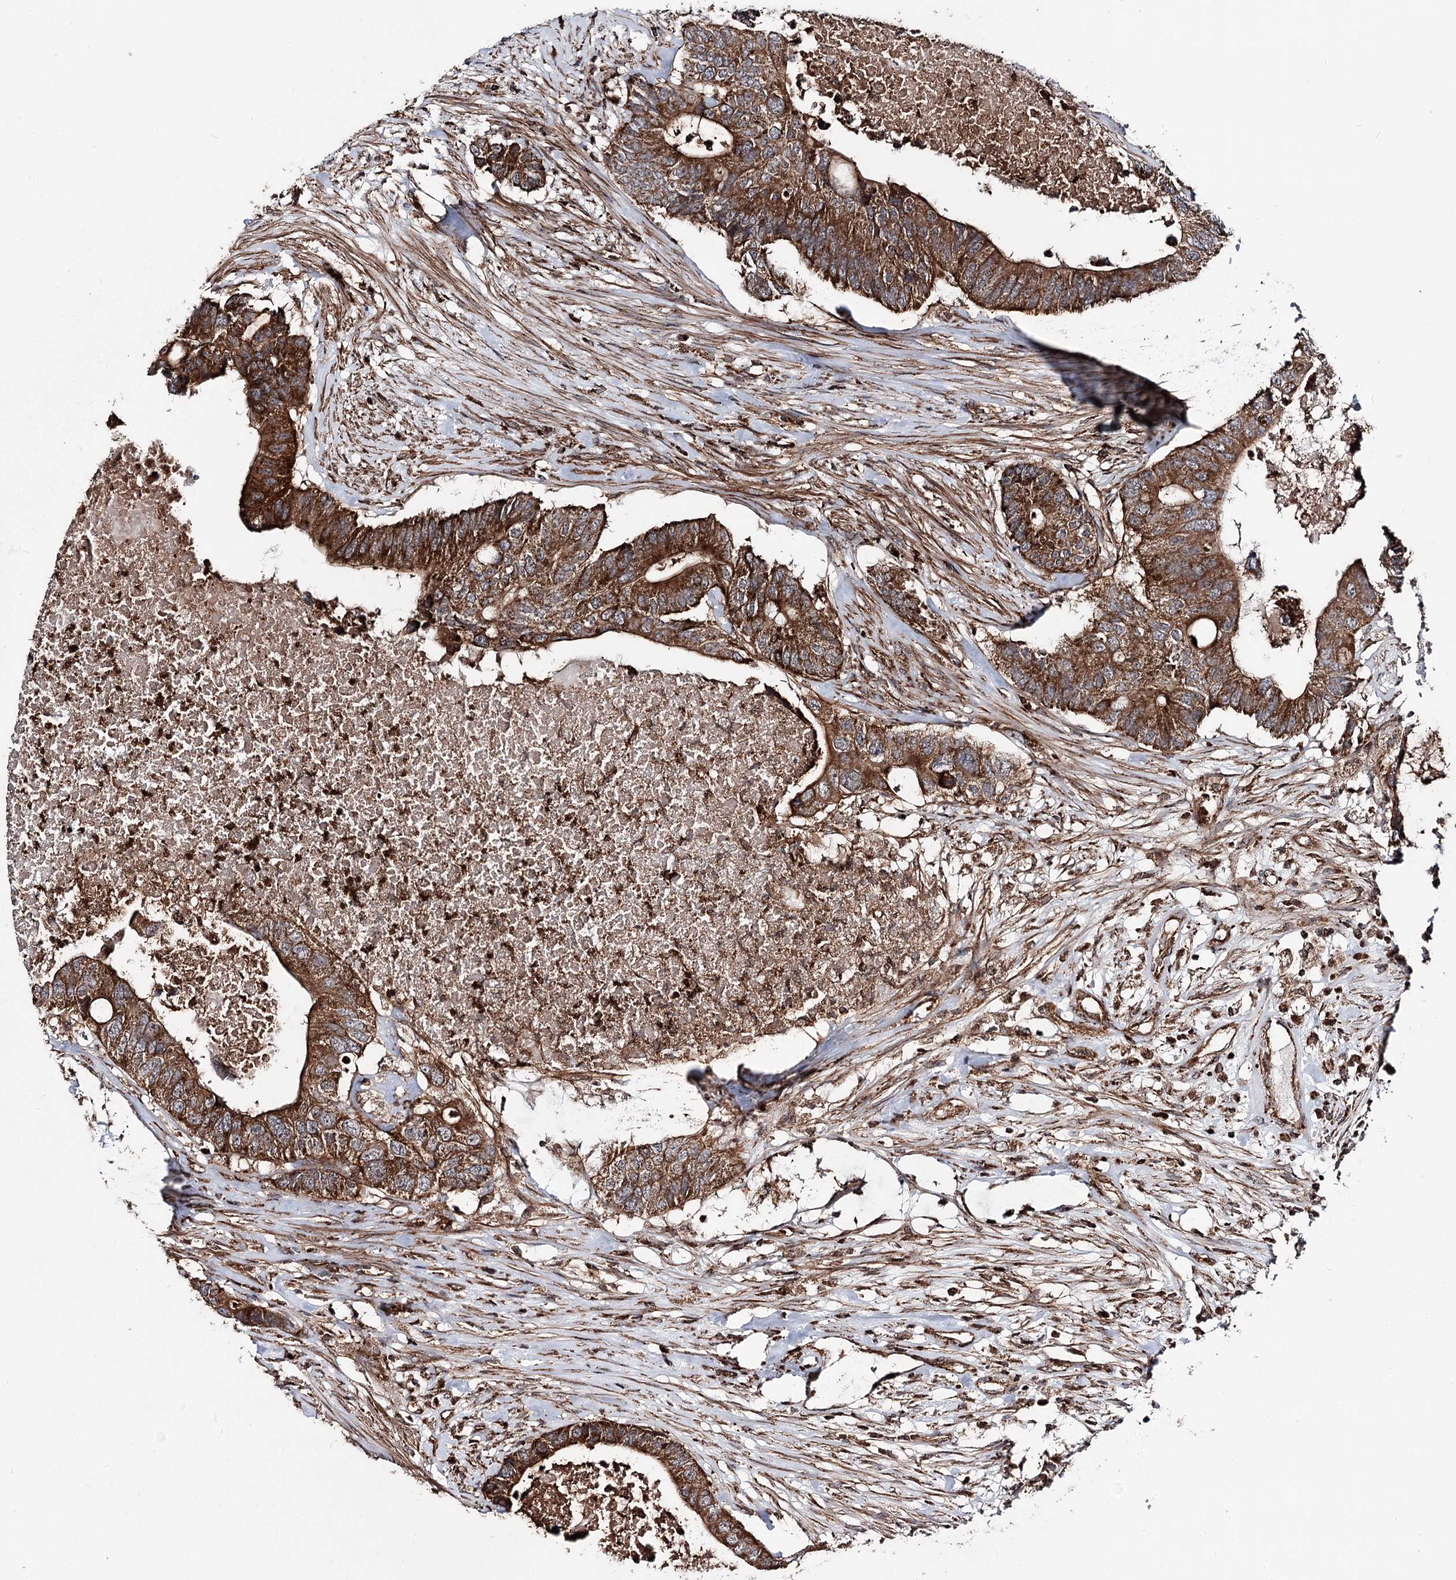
{"staining": {"intensity": "strong", "quantity": ">75%", "location": "cytoplasmic/membranous"}, "tissue": "colorectal cancer", "cell_type": "Tumor cells", "image_type": "cancer", "snomed": [{"axis": "morphology", "description": "Adenocarcinoma, NOS"}, {"axis": "topography", "description": "Colon"}], "caption": "Strong cytoplasmic/membranous protein staining is seen in approximately >75% of tumor cells in colorectal adenocarcinoma. (Stains: DAB in brown, nuclei in blue, Microscopy: brightfield microscopy at high magnification).", "gene": "FGFR1OP2", "patient": {"sex": "male", "age": 71}}